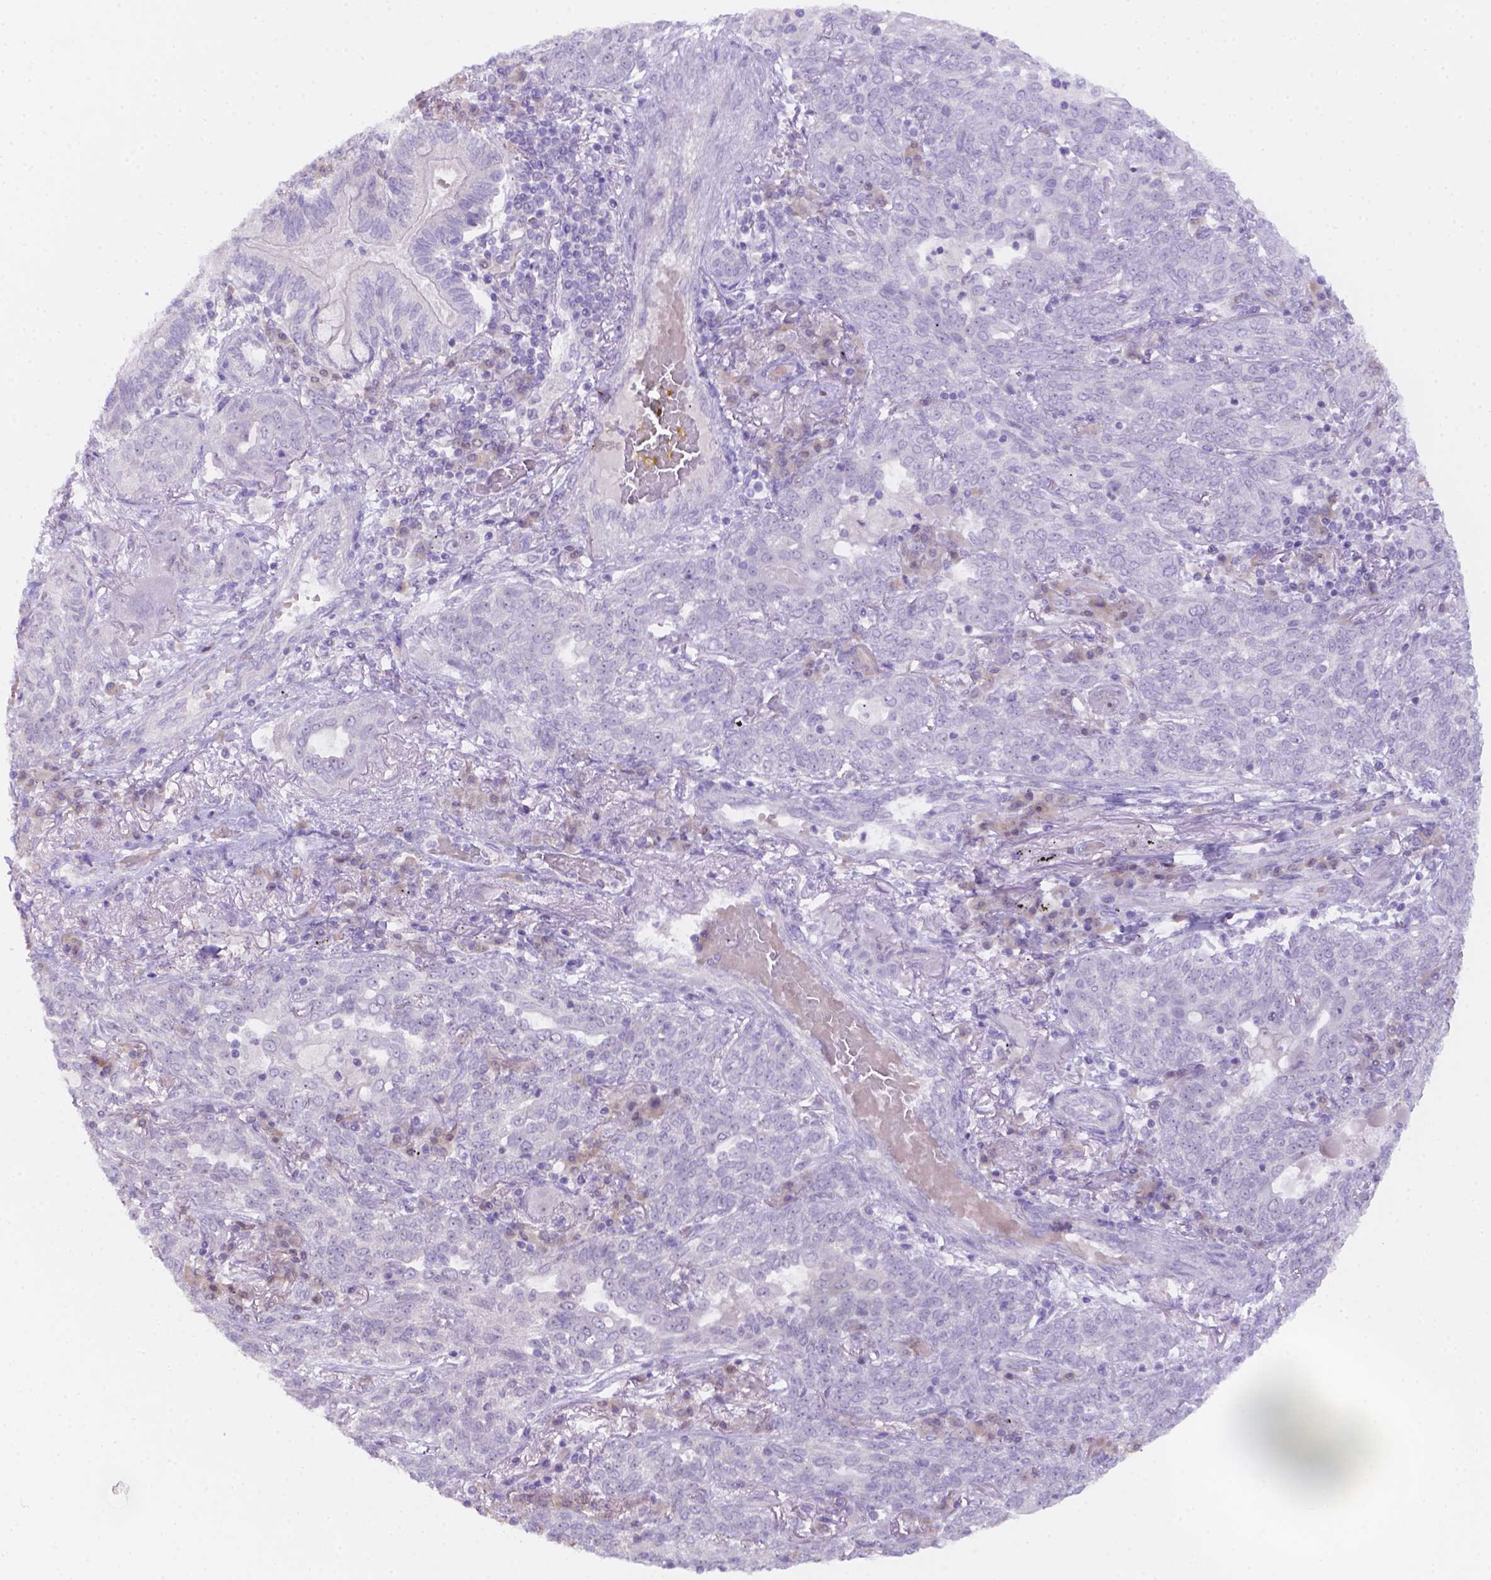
{"staining": {"intensity": "negative", "quantity": "none", "location": "none"}, "tissue": "lung cancer", "cell_type": "Tumor cells", "image_type": "cancer", "snomed": [{"axis": "morphology", "description": "Squamous cell carcinoma, NOS"}, {"axis": "topography", "description": "Lung"}], "caption": "This is an immunohistochemistry (IHC) photomicrograph of squamous cell carcinoma (lung). There is no positivity in tumor cells.", "gene": "CD96", "patient": {"sex": "female", "age": 70}}